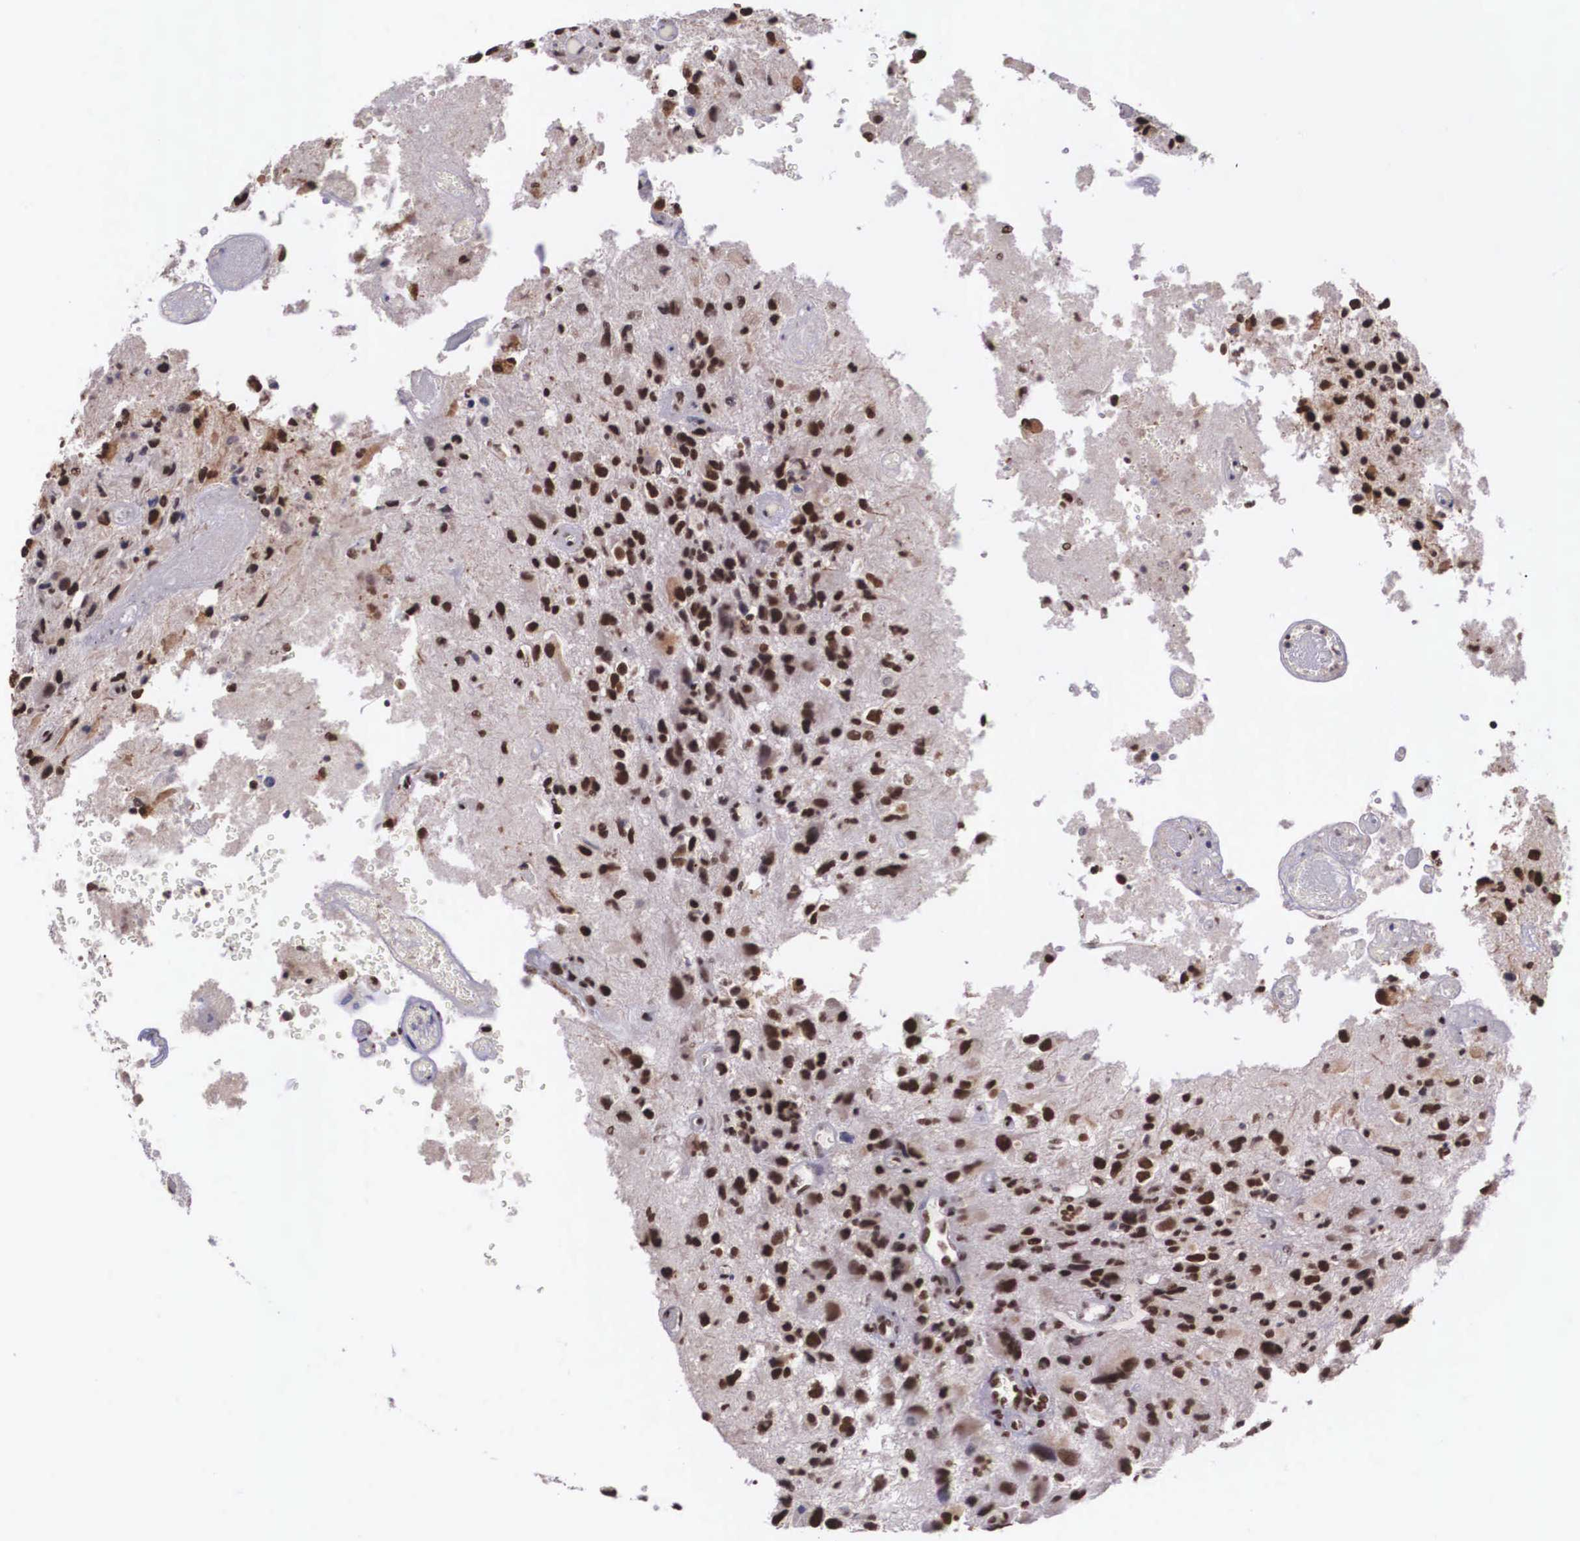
{"staining": {"intensity": "strong", "quantity": ">75%", "location": "cytoplasmic/membranous,nuclear"}, "tissue": "glioma", "cell_type": "Tumor cells", "image_type": "cancer", "snomed": [{"axis": "morphology", "description": "Glioma, malignant, High grade"}, {"axis": "topography", "description": "Brain"}], "caption": "Immunohistochemical staining of glioma exhibits high levels of strong cytoplasmic/membranous and nuclear protein expression in about >75% of tumor cells. (Brightfield microscopy of DAB IHC at high magnification).", "gene": "POLR2F", "patient": {"sex": "male", "age": 69}}